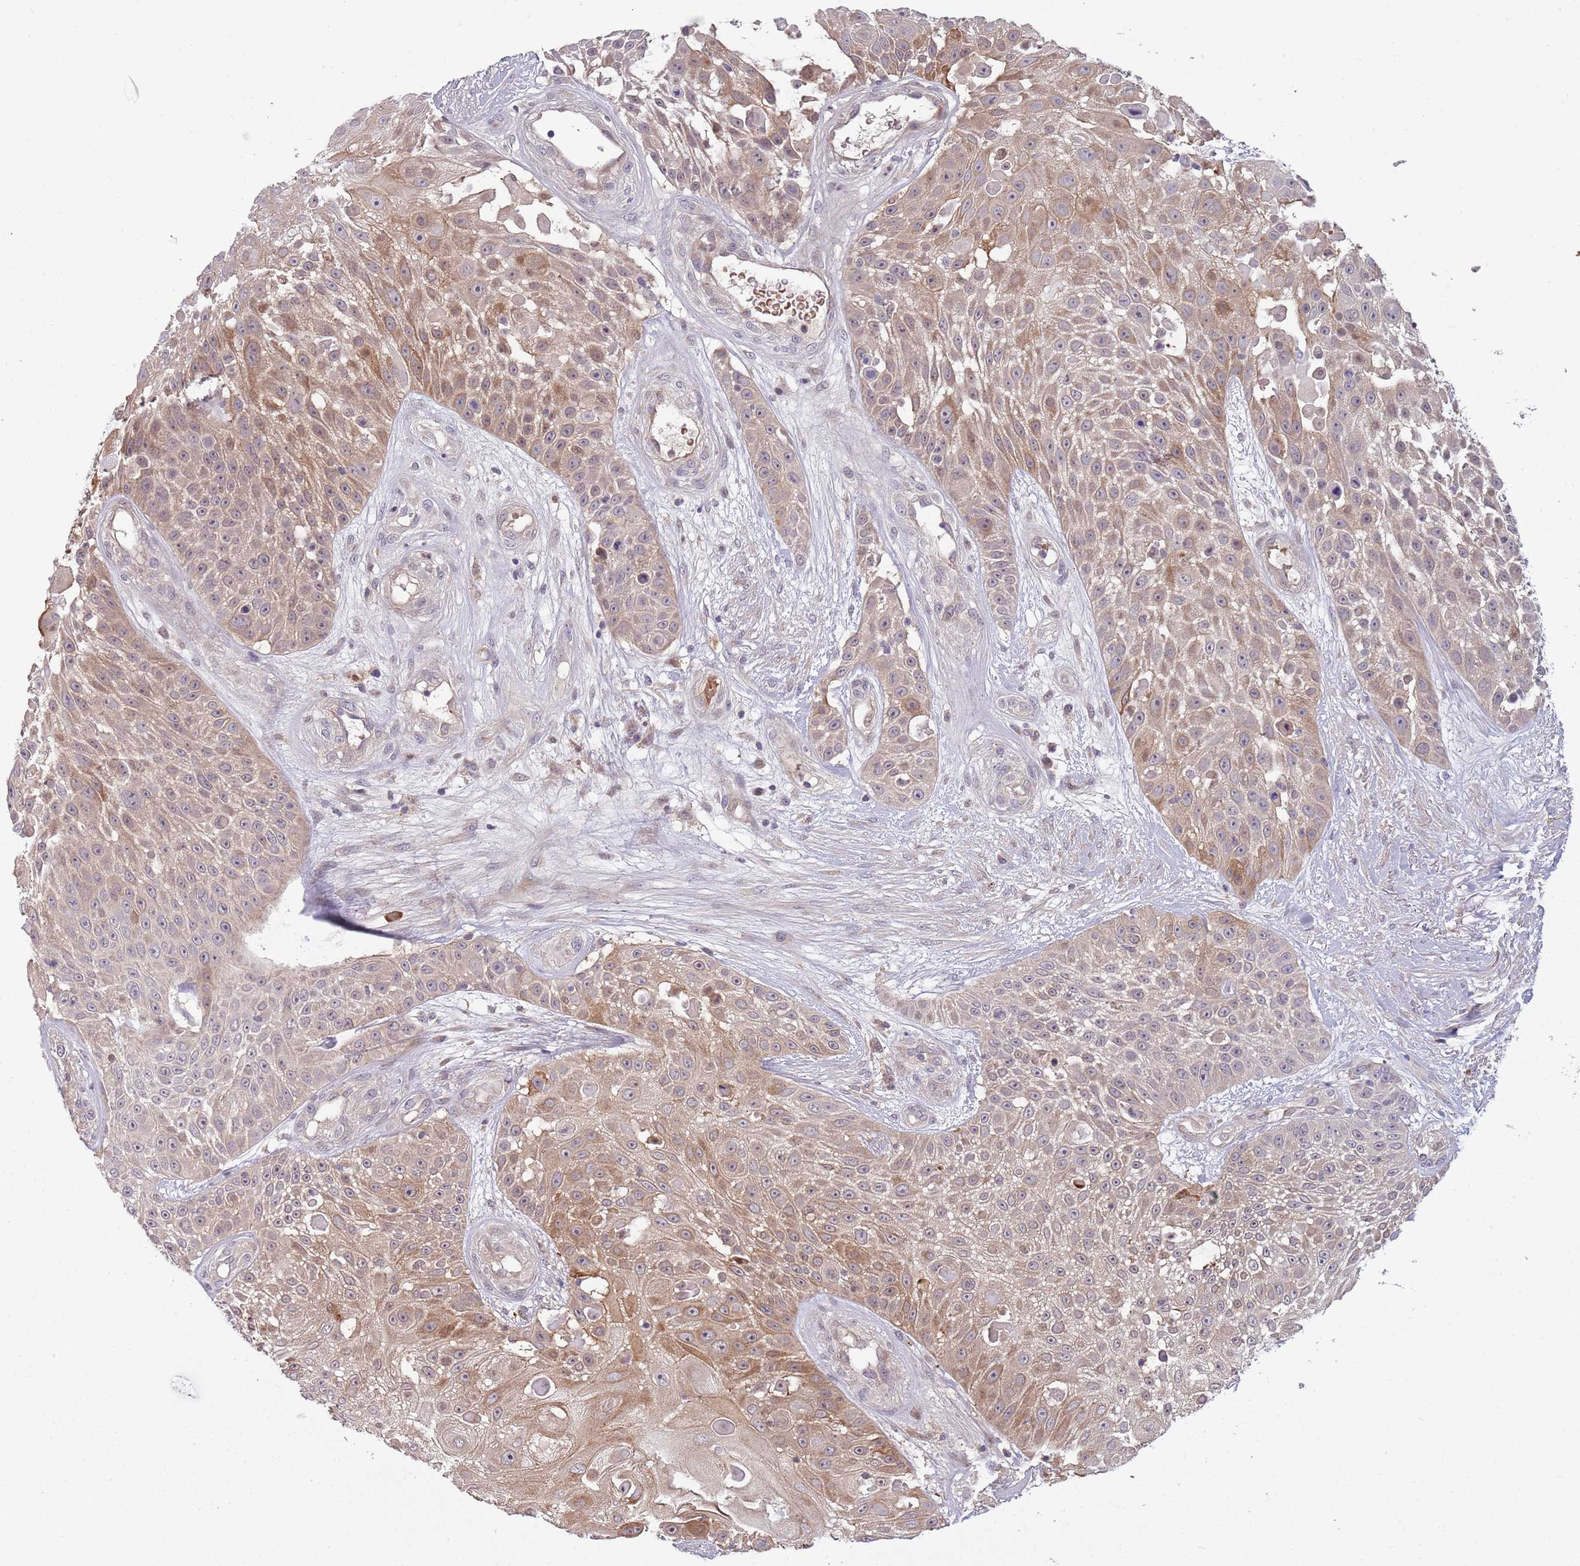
{"staining": {"intensity": "moderate", "quantity": ">75%", "location": "cytoplasmic/membranous"}, "tissue": "skin cancer", "cell_type": "Tumor cells", "image_type": "cancer", "snomed": [{"axis": "morphology", "description": "Squamous cell carcinoma, NOS"}, {"axis": "topography", "description": "Skin"}], "caption": "There is medium levels of moderate cytoplasmic/membranous expression in tumor cells of squamous cell carcinoma (skin), as demonstrated by immunohistochemical staining (brown color).", "gene": "TINAGL1", "patient": {"sex": "female", "age": 86}}